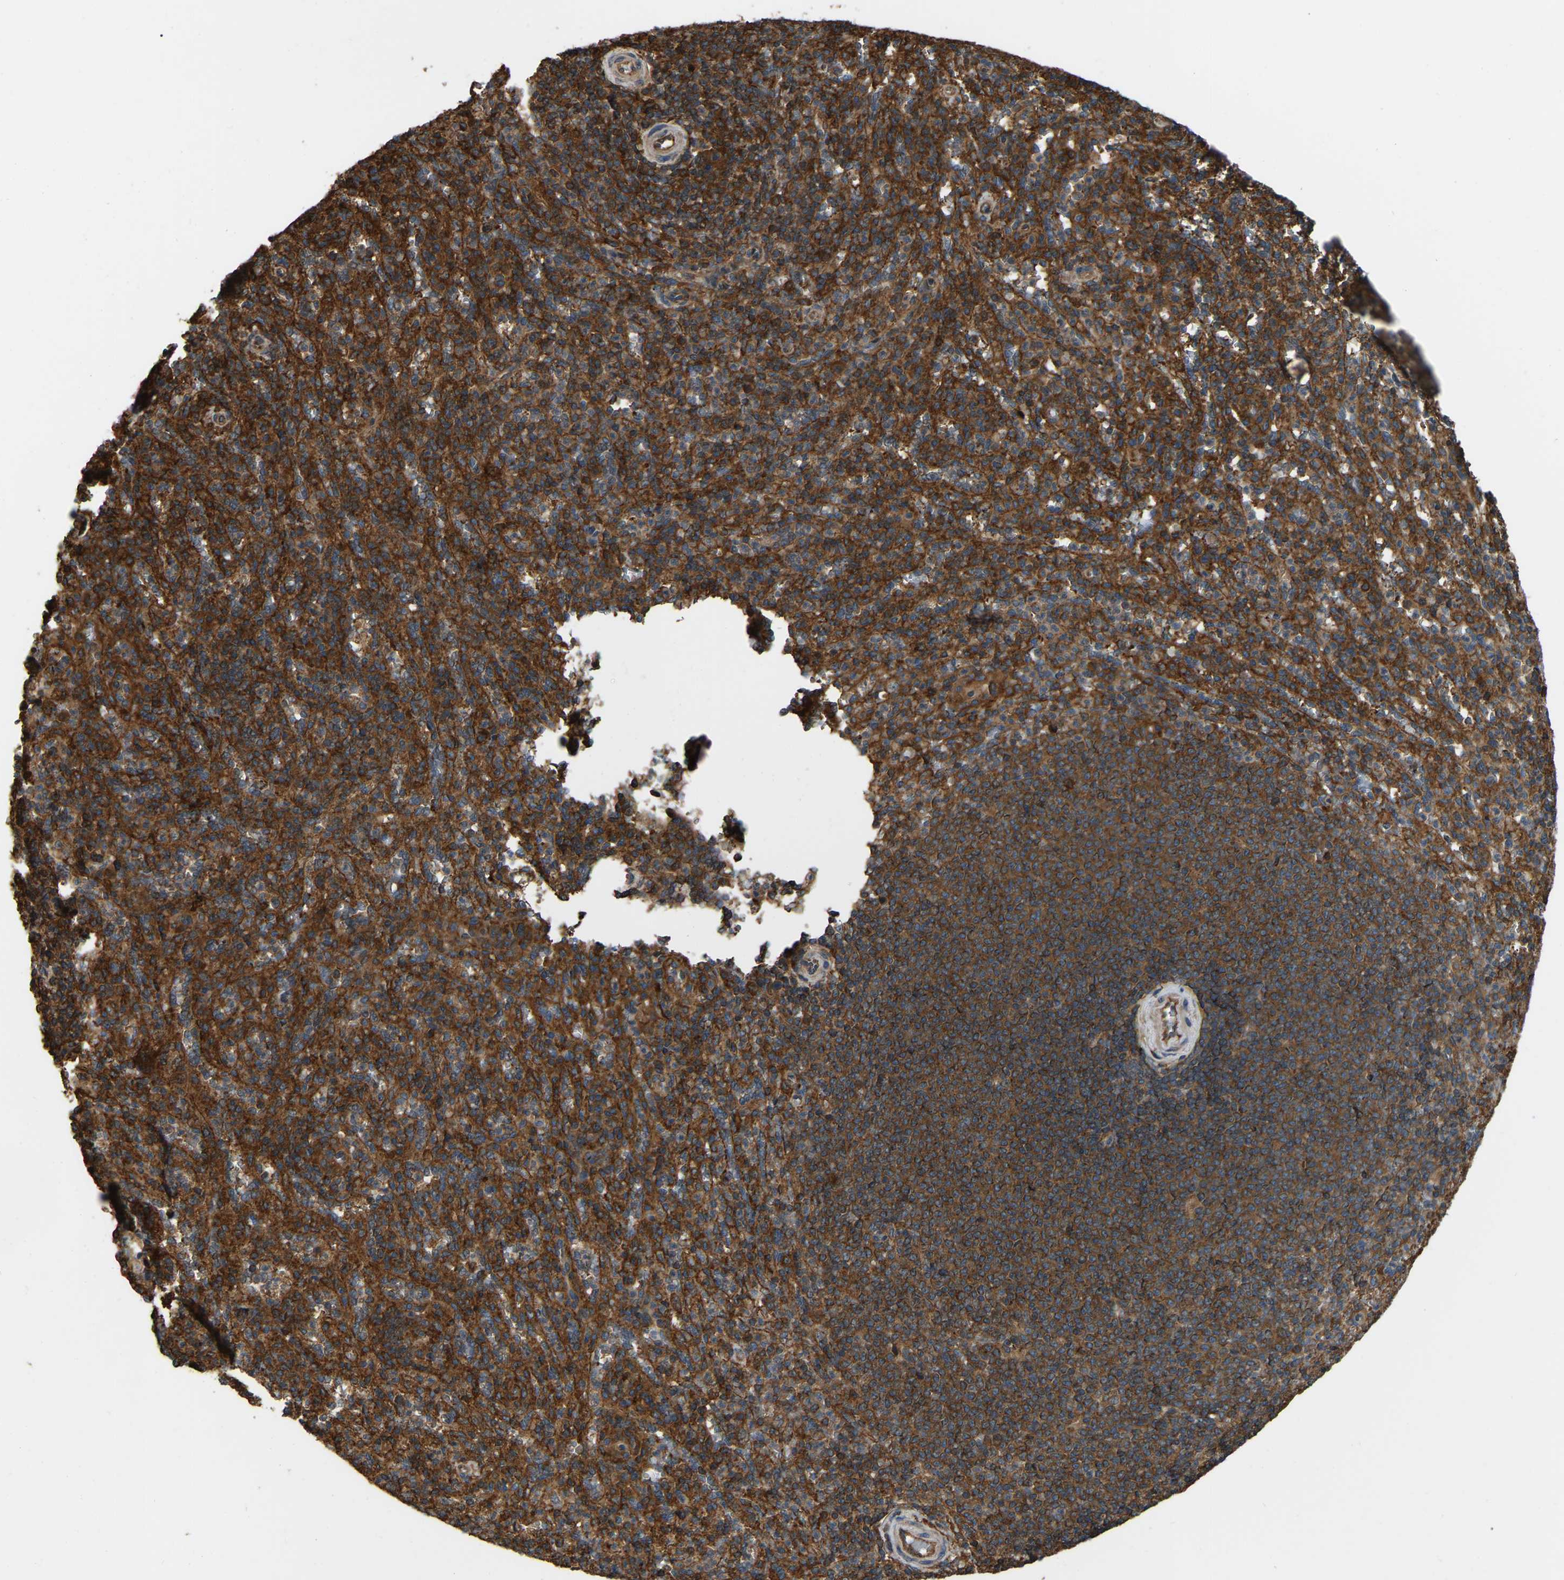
{"staining": {"intensity": "strong", "quantity": ">75%", "location": "cytoplasmic/membranous"}, "tissue": "spleen", "cell_type": "Cells in red pulp", "image_type": "normal", "snomed": [{"axis": "morphology", "description": "Normal tissue, NOS"}, {"axis": "topography", "description": "Spleen"}], "caption": "Cells in red pulp demonstrate high levels of strong cytoplasmic/membranous expression in approximately >75% of cells in benign spleen.", "gene": "SAMD9L", "patient": {"sex": "male", "age": 36}}